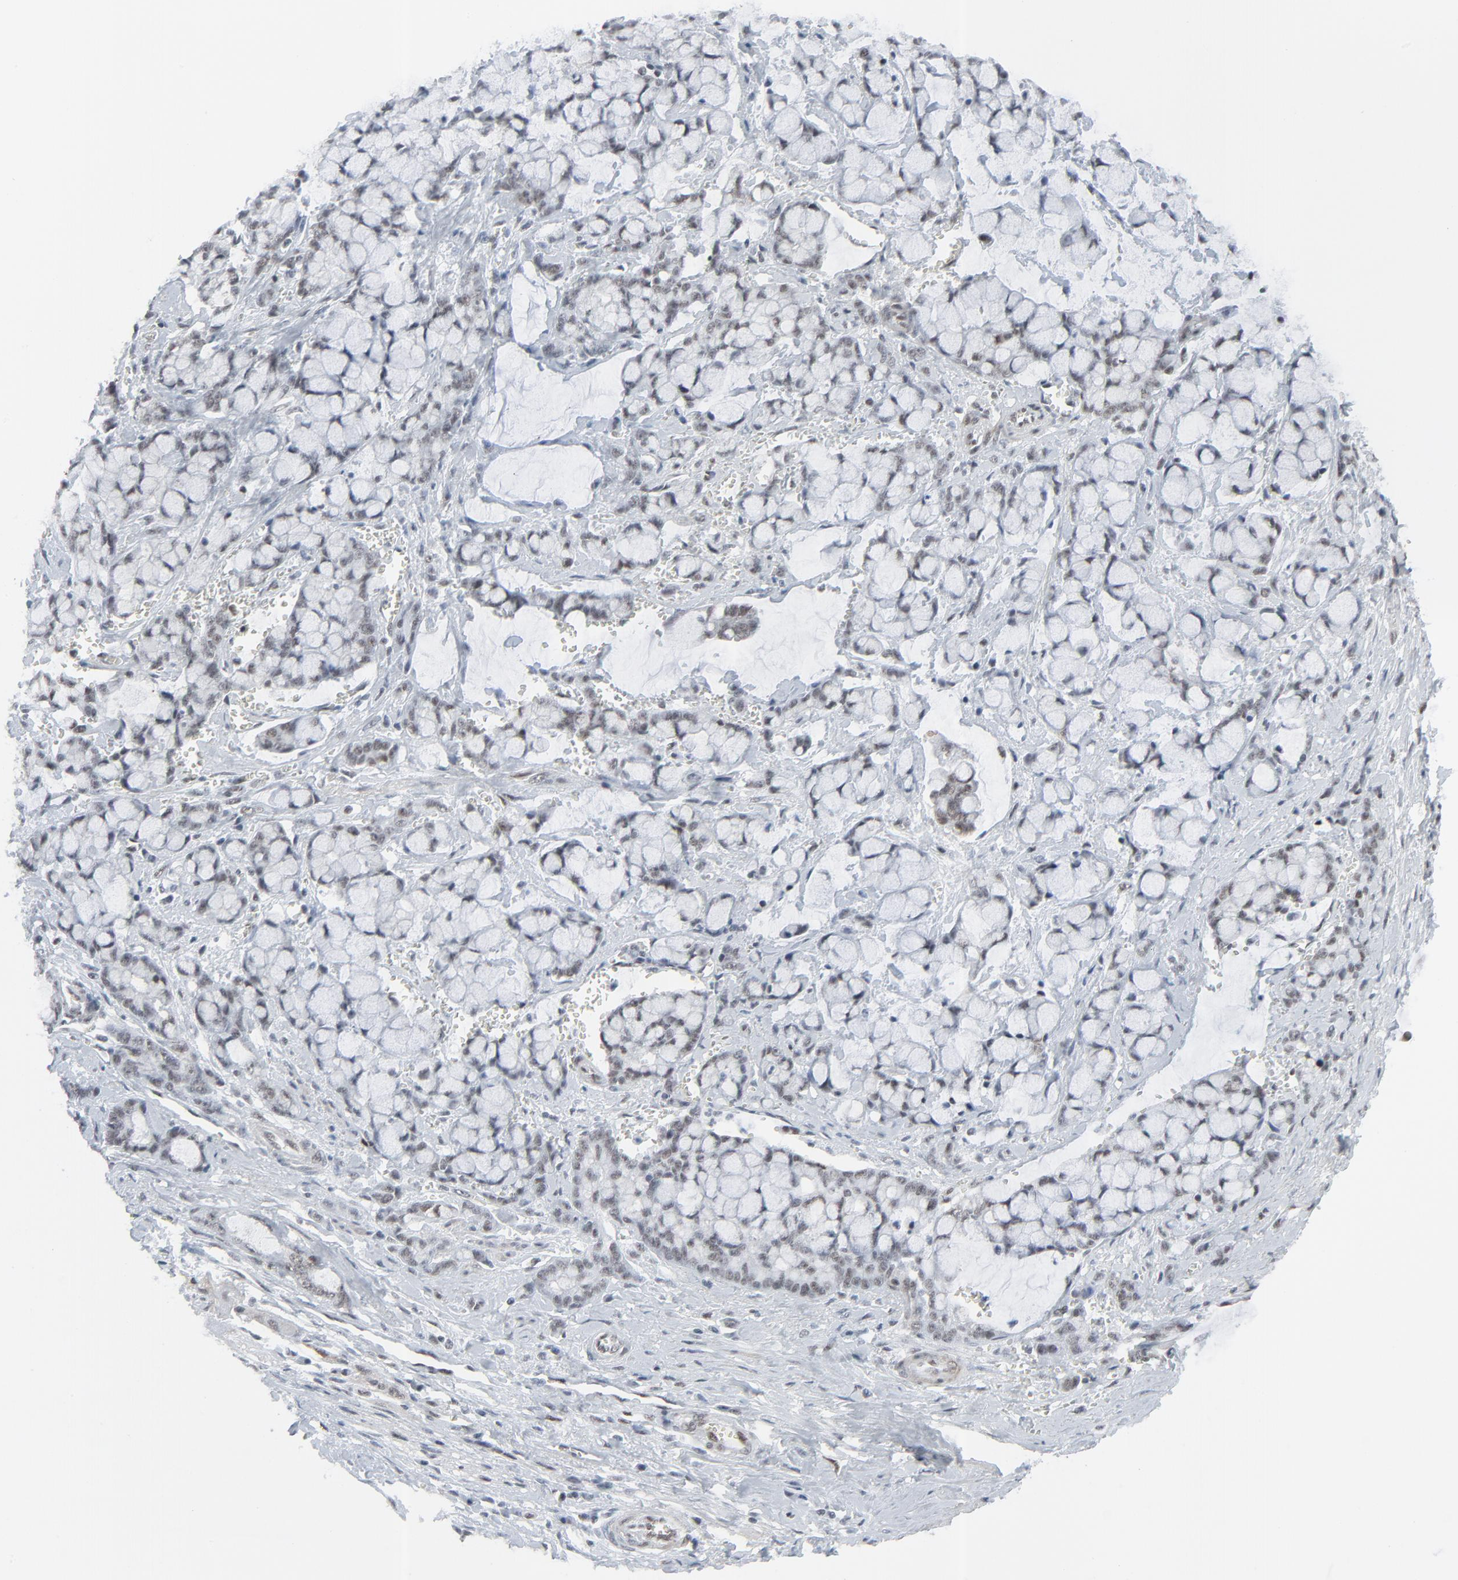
{"staining": {"intensity": "weak", "quantity": "<25%", "location": "nuclear"}, "tissue": "pancreatic cancer", "cell_type": "Tumor cells", "image_type": "cancer", "snomed": [{"axis": "morphology", "description": "Adenocarcinoma, NOS"}, {"axis": "topography", "description": "Pancreas"}], "caption": "This is an IHC micrograph of adenocarcinoma (pancreatic). There is no staining in tumor cells.", "gene": "FBXO28", "patient": {"sex": "female", "age": 73}}